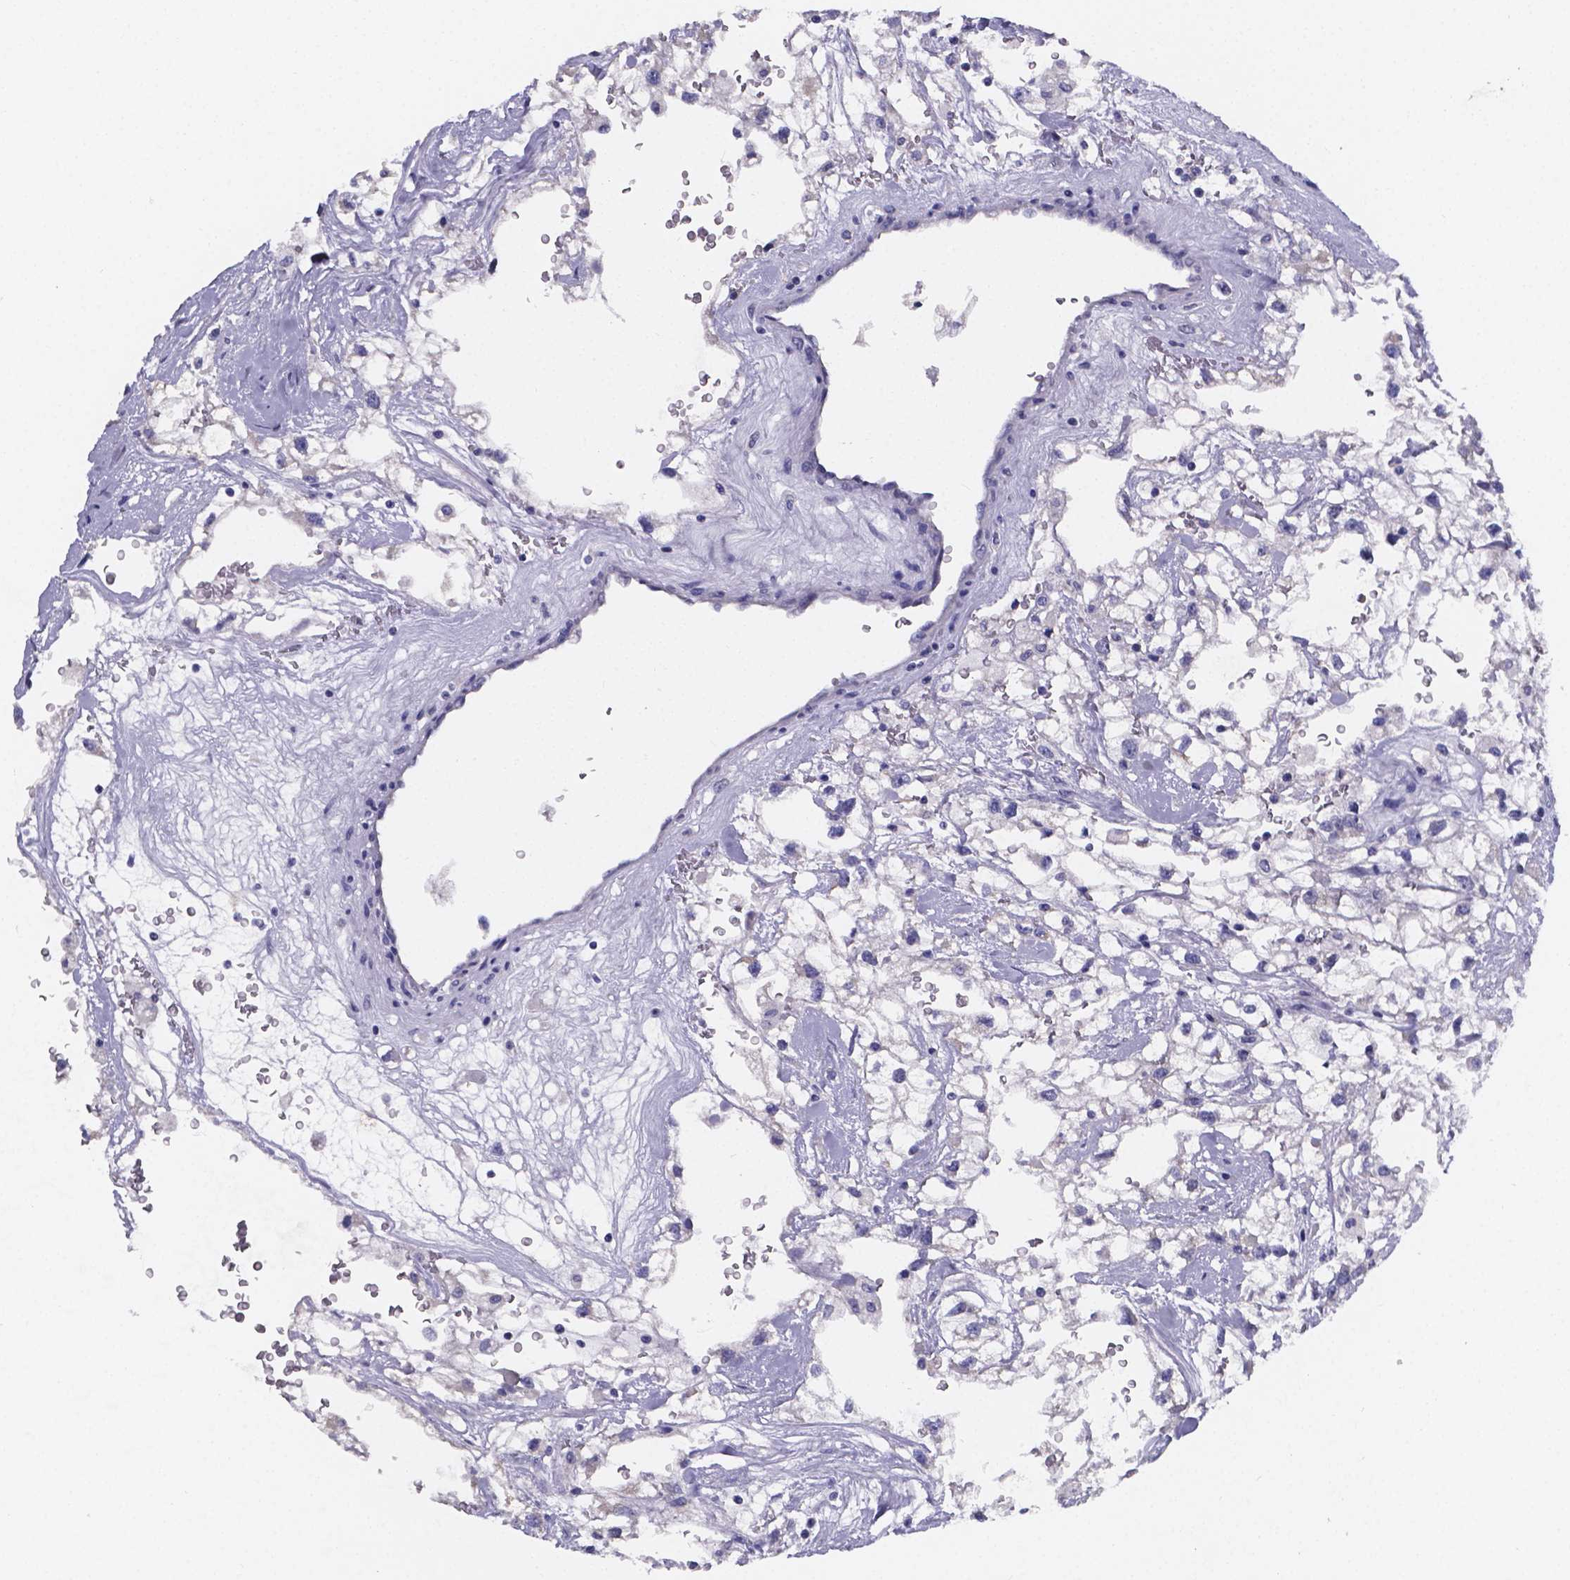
{"staining": {"intensity": "negative", "quantity": "none", "location": "none"}, "tissue": "renal cancer", "cell_type": "Tumor cells", "image_type": "cancer", "snomed": [{"axis": "morphology", "description": "Adenocarcinoma, NOS"}, {"axis": "topography", "description": "Kidney"}], "caption": "The image demonstrates no staining of tumor cells in renal cancer (adenocarcinoma). (IHC, brightfield microscopy, high magnification).", "gene": "PAH", "patient": {"sex": "male", "age": 59}}